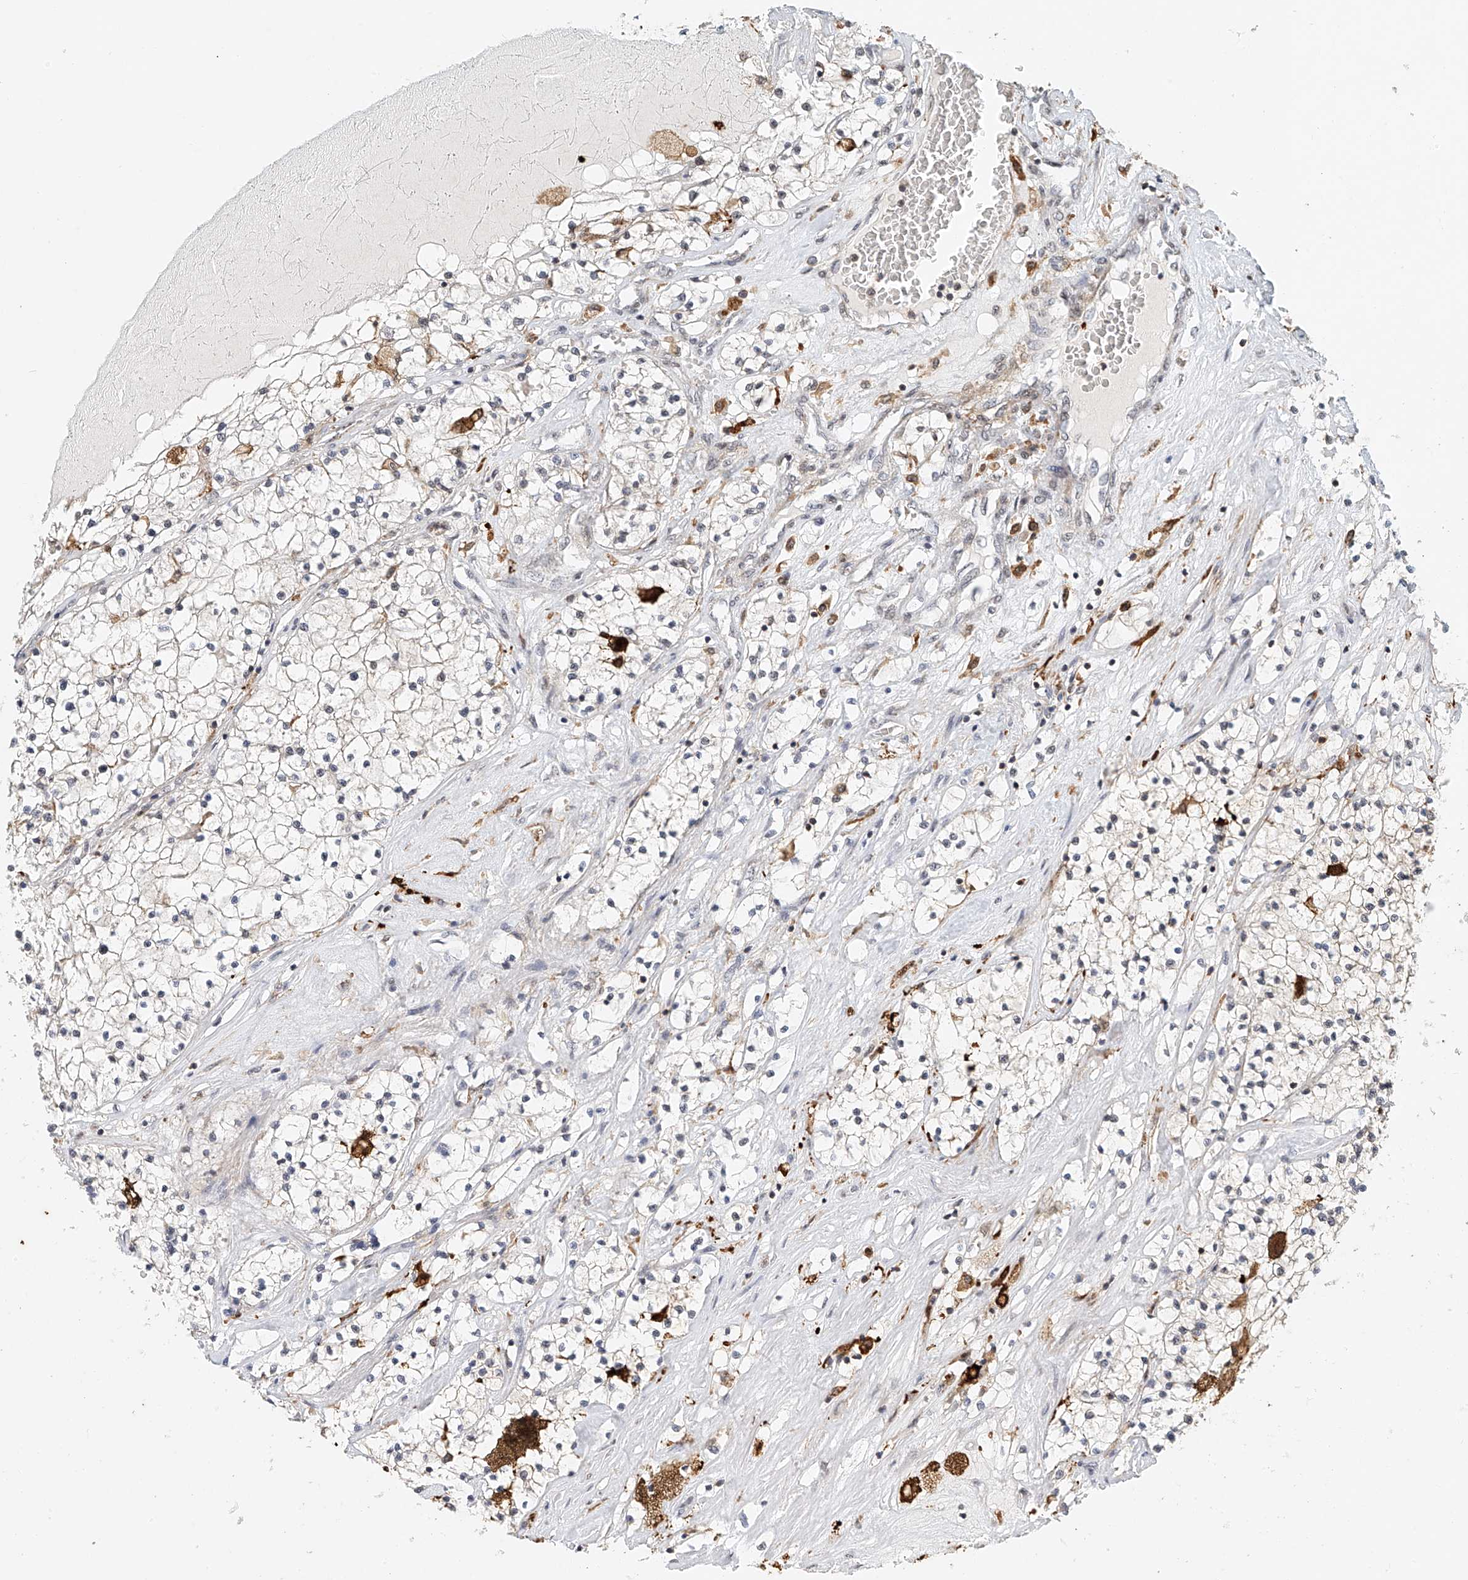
{"staining": {"intensity": "negative", "quantity": "none", "location": "none"}, "tissue": "renal cancer", "cell_type": "Tumor cells", "image_type": "cancer", "snomed": [{"axis": "morphology", "description": "Normal tissue, NOS"}, {"axis": "morphology", "description": "Adenocarcinoma, NOS"}, {"axis": "topography", "description": "Kidney"}], "caption": "An immunohistochemistry (IHC) histopathology image of renal adenocarcinoma is shown. There is no staining in tumor cells of renal adenocarcinoma.", "gene": "MICAL1", "patient": {"sex": "male", "age": 68}}